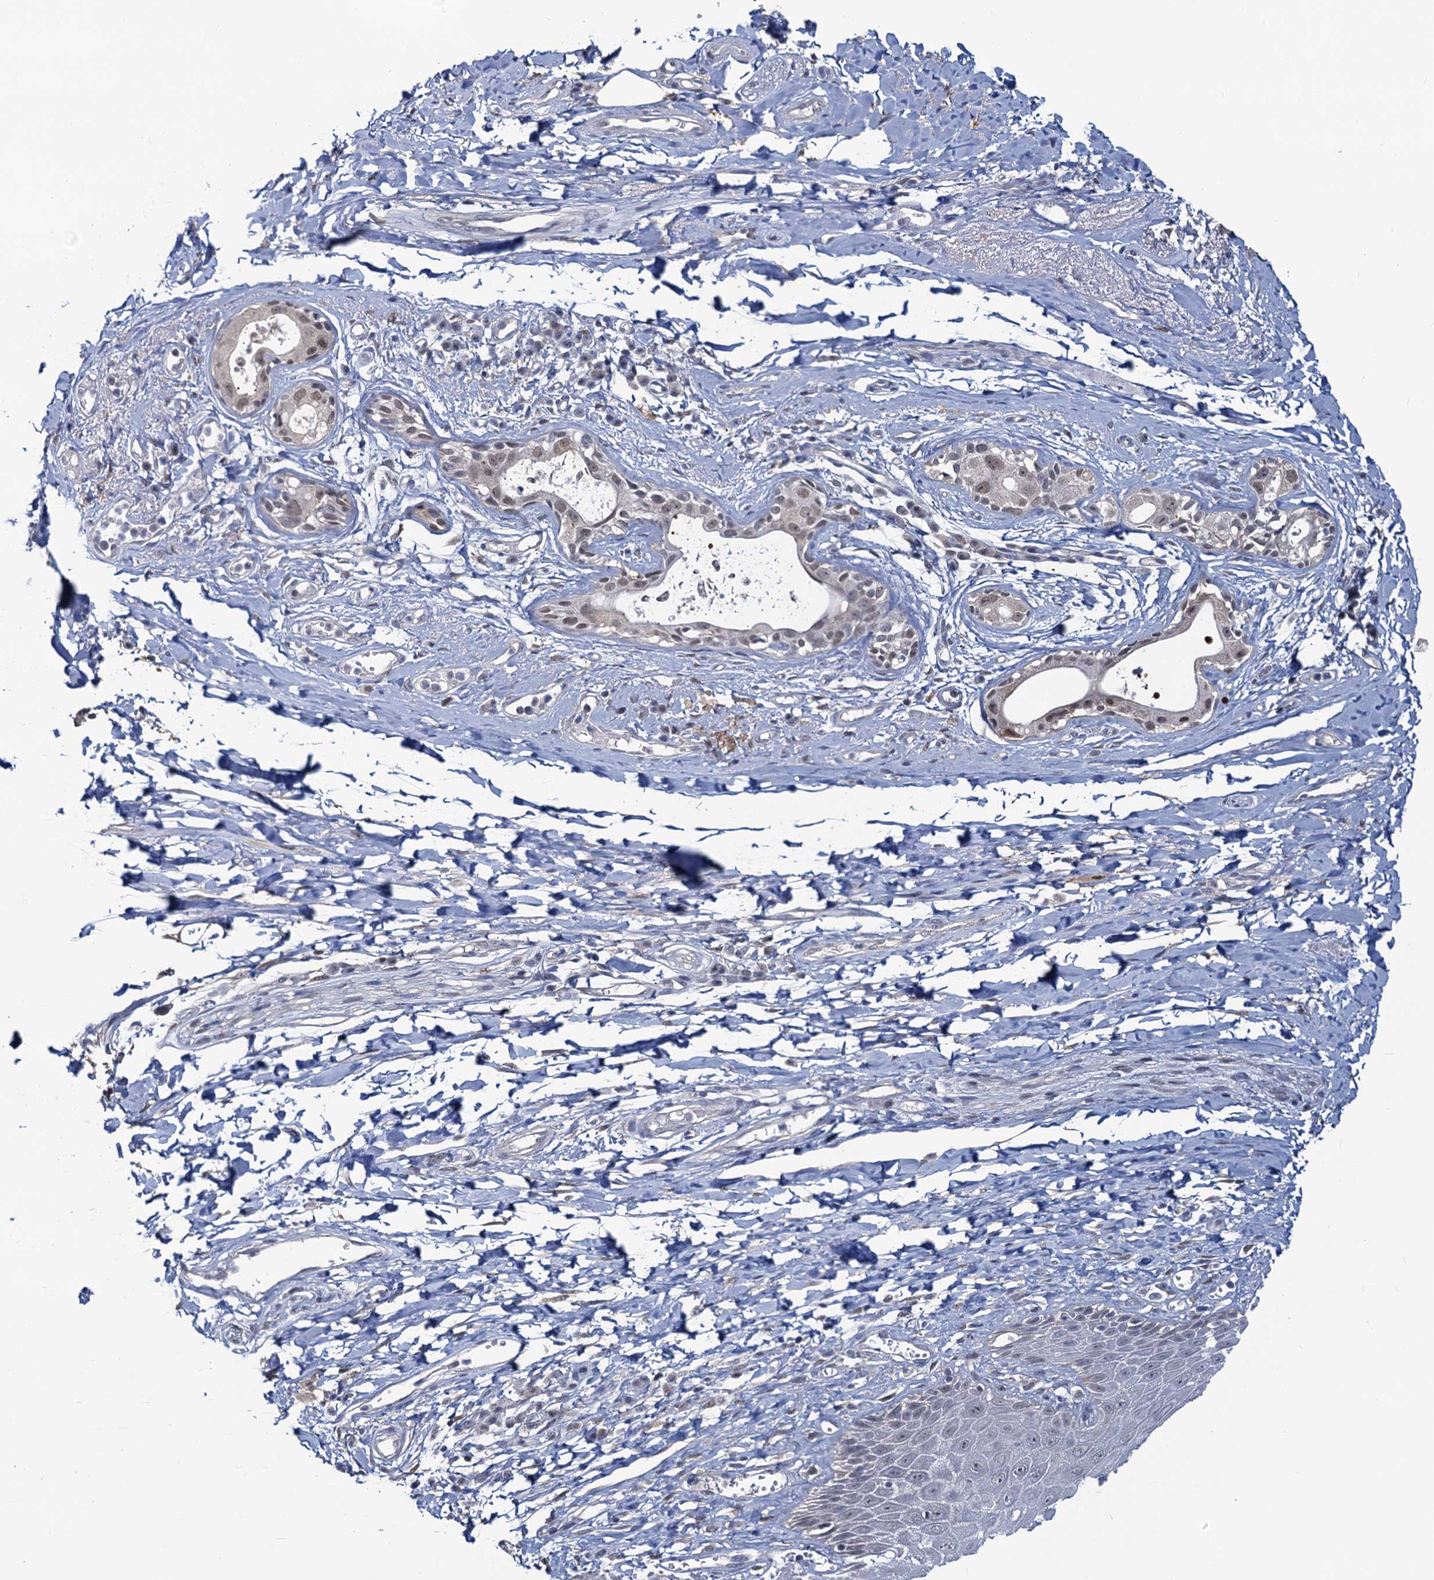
{"staining": {"intensity": "weak", "quantity": "<25%", "location": "cytoplasmic/membranous"}, "tissue": "skin", "cell_type": "Epidermal cells", "image_type": "normal", "snomed": [{"axis": "morphology", "description": "Normal tissue, NOS"}, {"axis": "topography", "description": "Anal"}], "caption": "Histopathology image shows no significant protein expression in epidermal cells of unremarkable skin.", "gene": "RTKN2", "patient": {"sex": "male", "age": 78}}